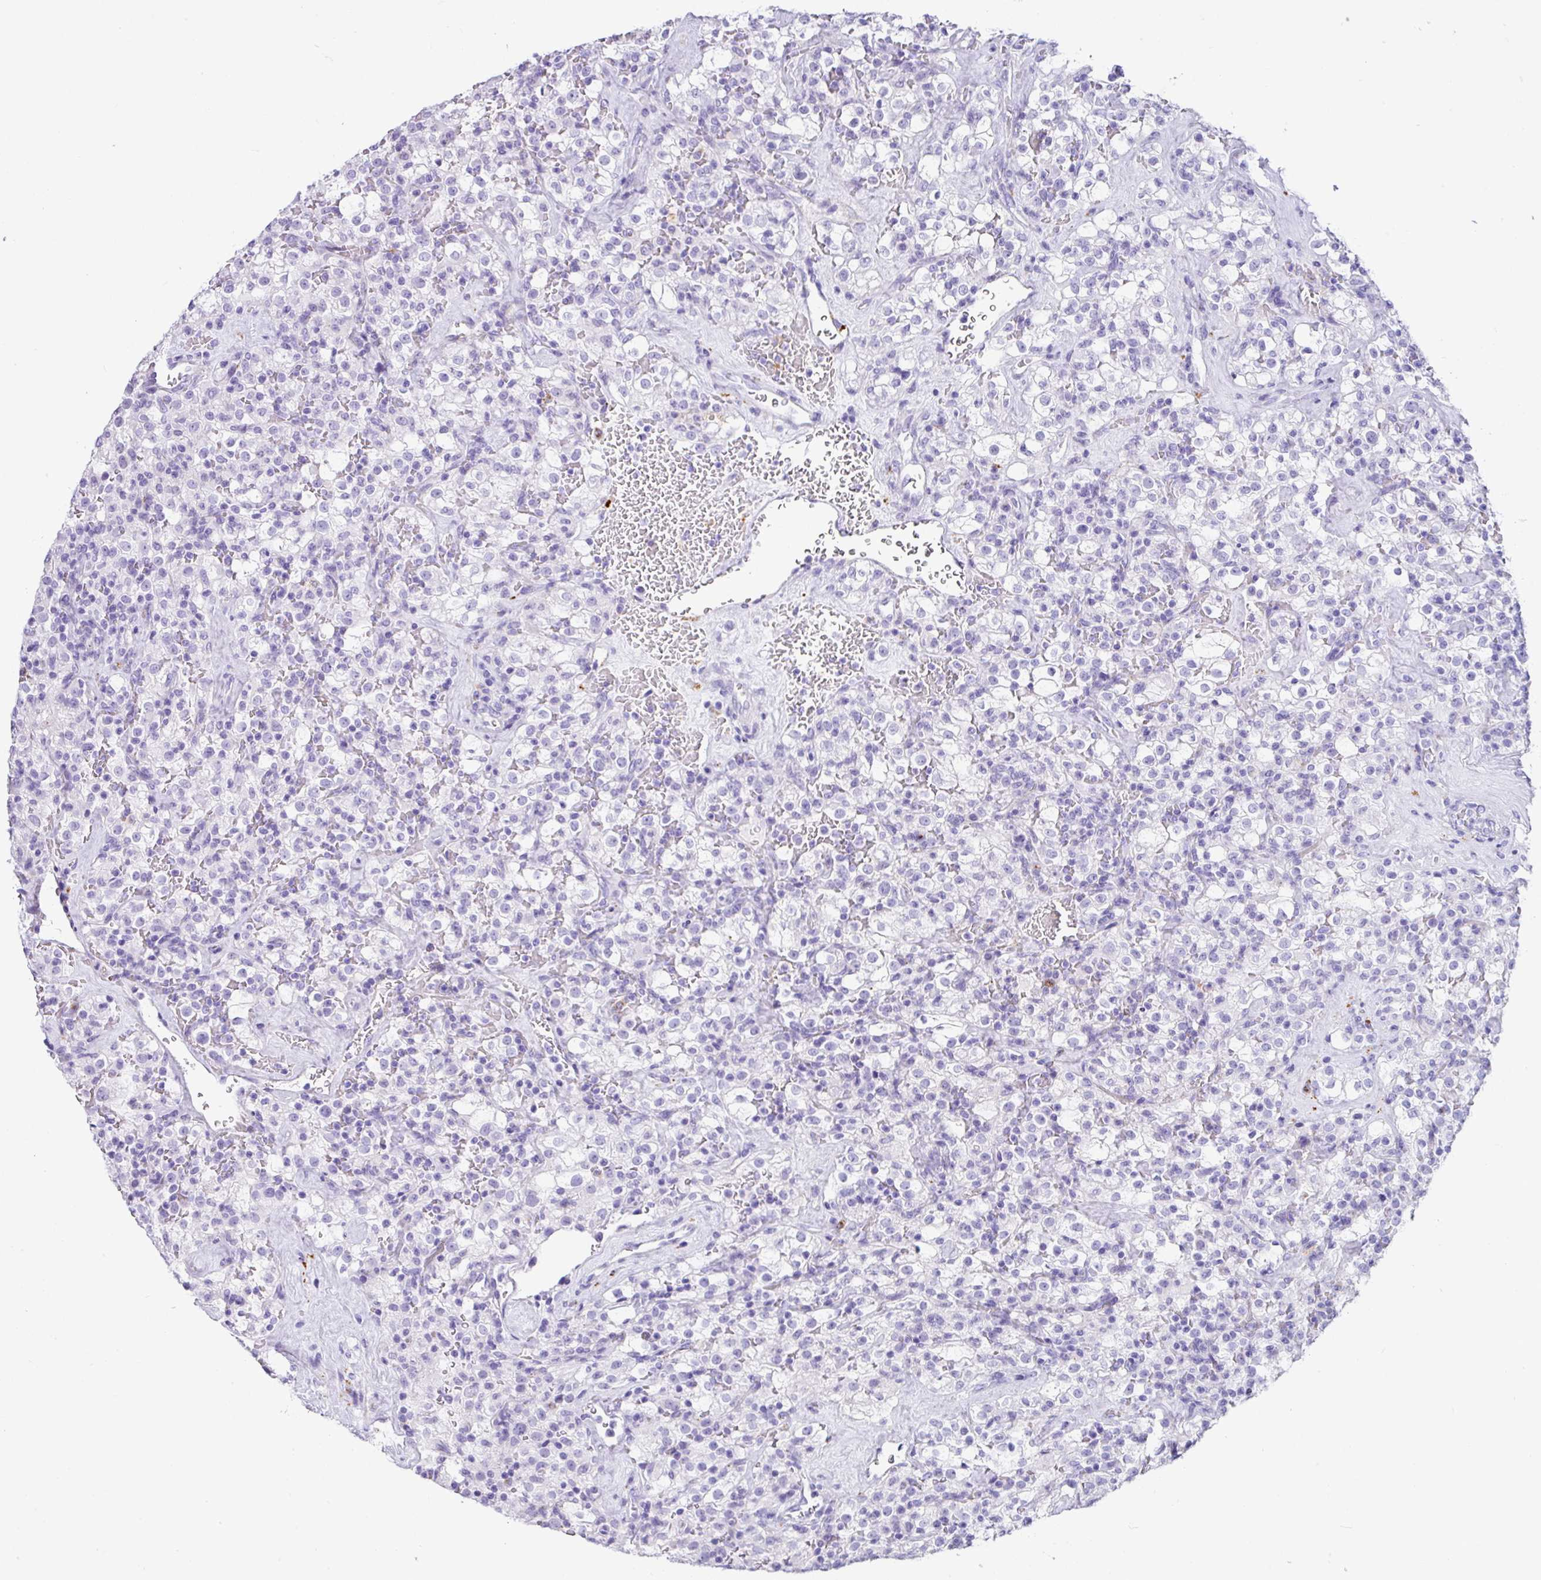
{"staining": {"intensity": "negative", "quantity": "none", "location": "none"}, "tissue": "renal cancer", "cell_type": "Tumor cells", "image_type": "cancer", "snomed": [{"axis": "morphology", "description": "Adenocarcinoma, NOS"}, {"axis": "topography", "description": "Kidney"}], "caption": "There is no significant positivity in tumor cells of renal cancer (adenocarcinoma). (Stains: DAB immunohistochemistry with hematoxylin counter stain, Microscopy: brightfield microscopy at high magnification).", "gene": "ZG16", "patient": {"sex": "female", "age": 74}}